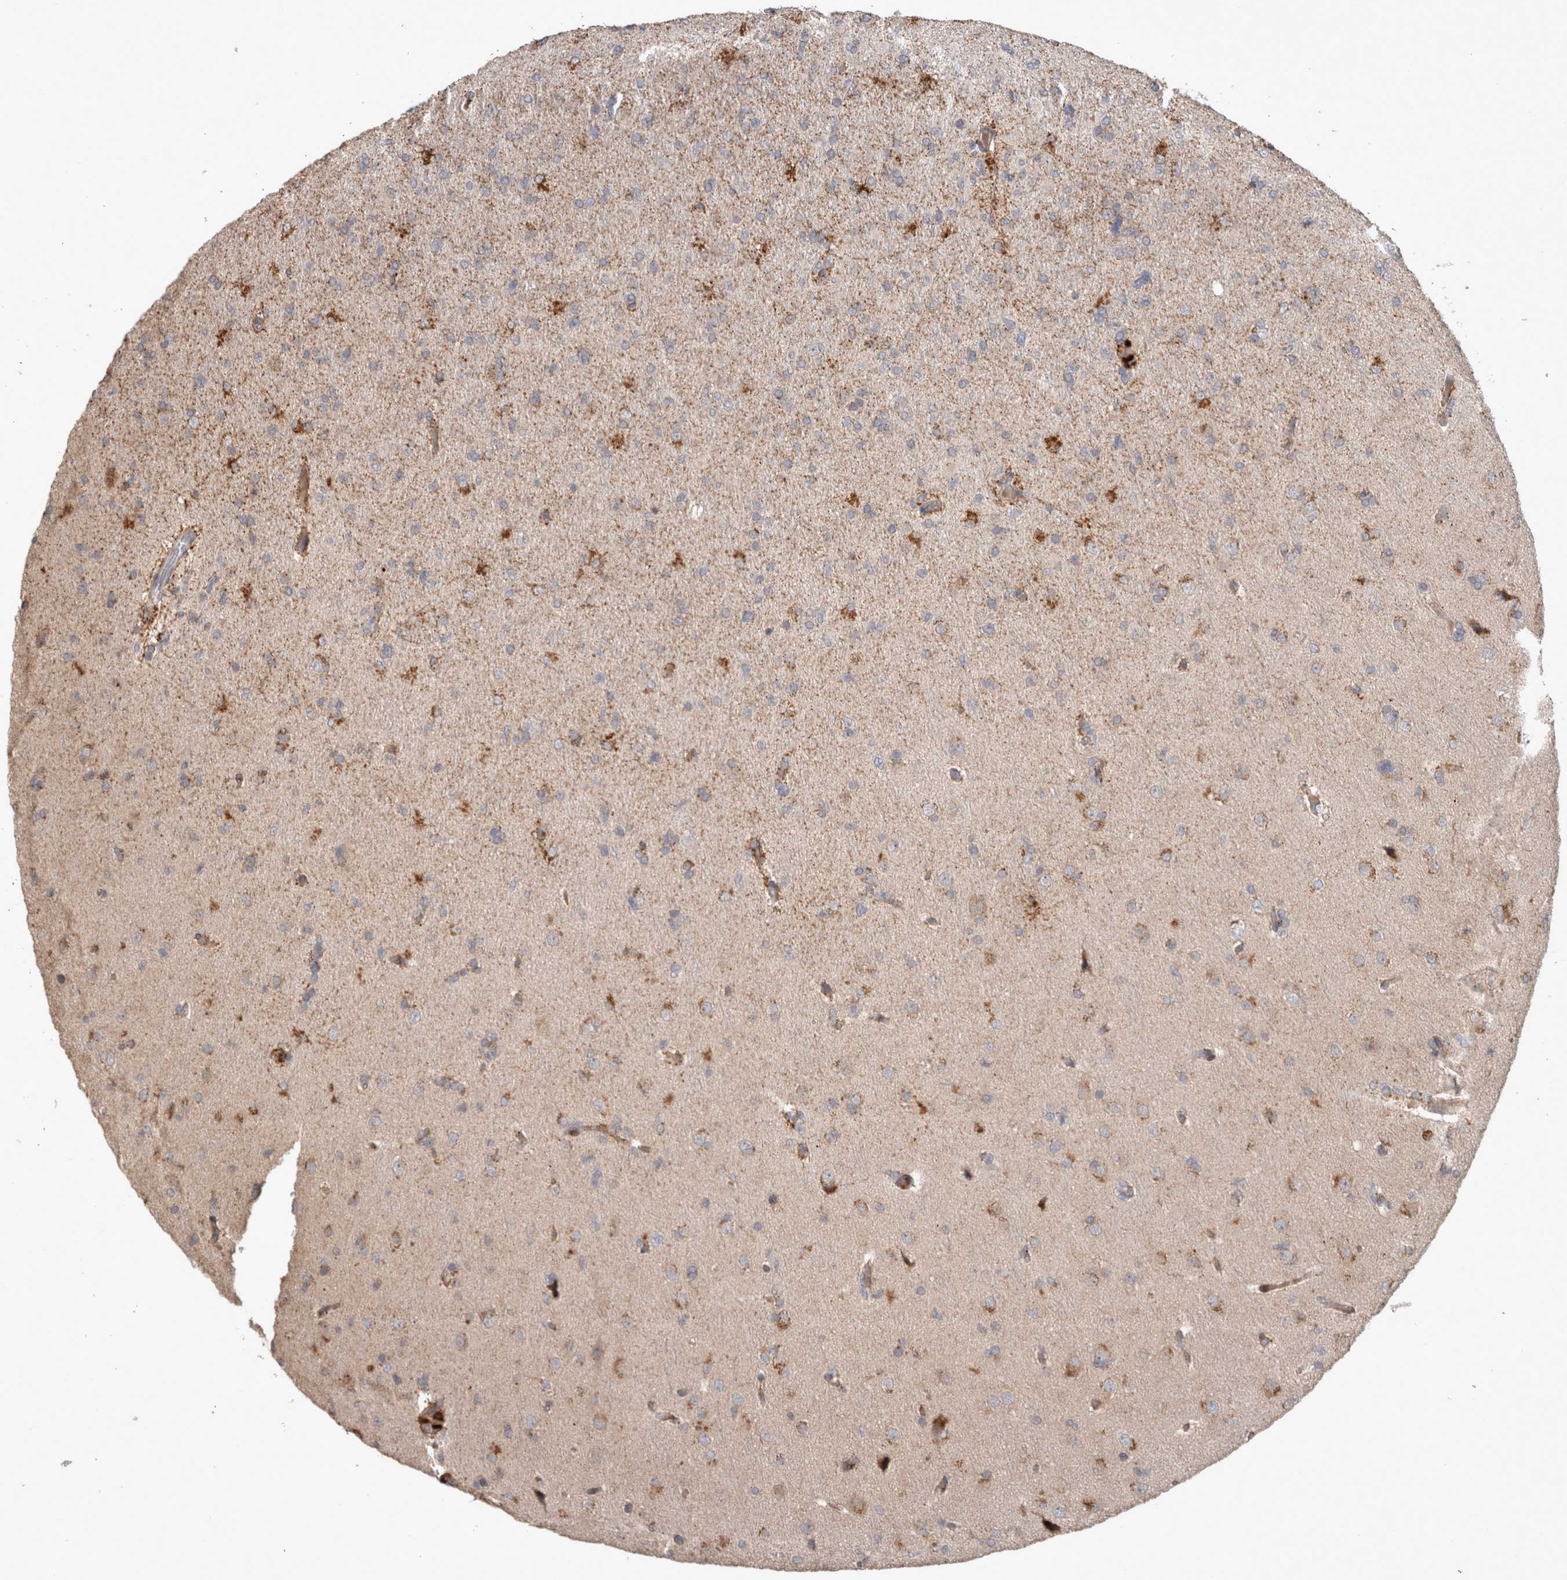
{"staining": {"intensity": "moderate", "quantity": "<25%", "location": "cytoplasmic/membranous"}, "tissue": "glioma", "cell_type": "Tumor cells", "image_type": "cancer", "snomed": [{"axis": "morphology", "description": "Glioma, malignant, High grade"}, {"axis": "topography", "description": "Cerebral cortex"}], "caption": "Immunohistochemical staining of glioma exhibits moderate cytoplasmic/membranous protein staining in approximately <25% of tumor cells. (DAB IHC with brightfield microscopy, high magnification).", "gene": "SERAC1", "patient": {"sex": "female", "age": 36}}